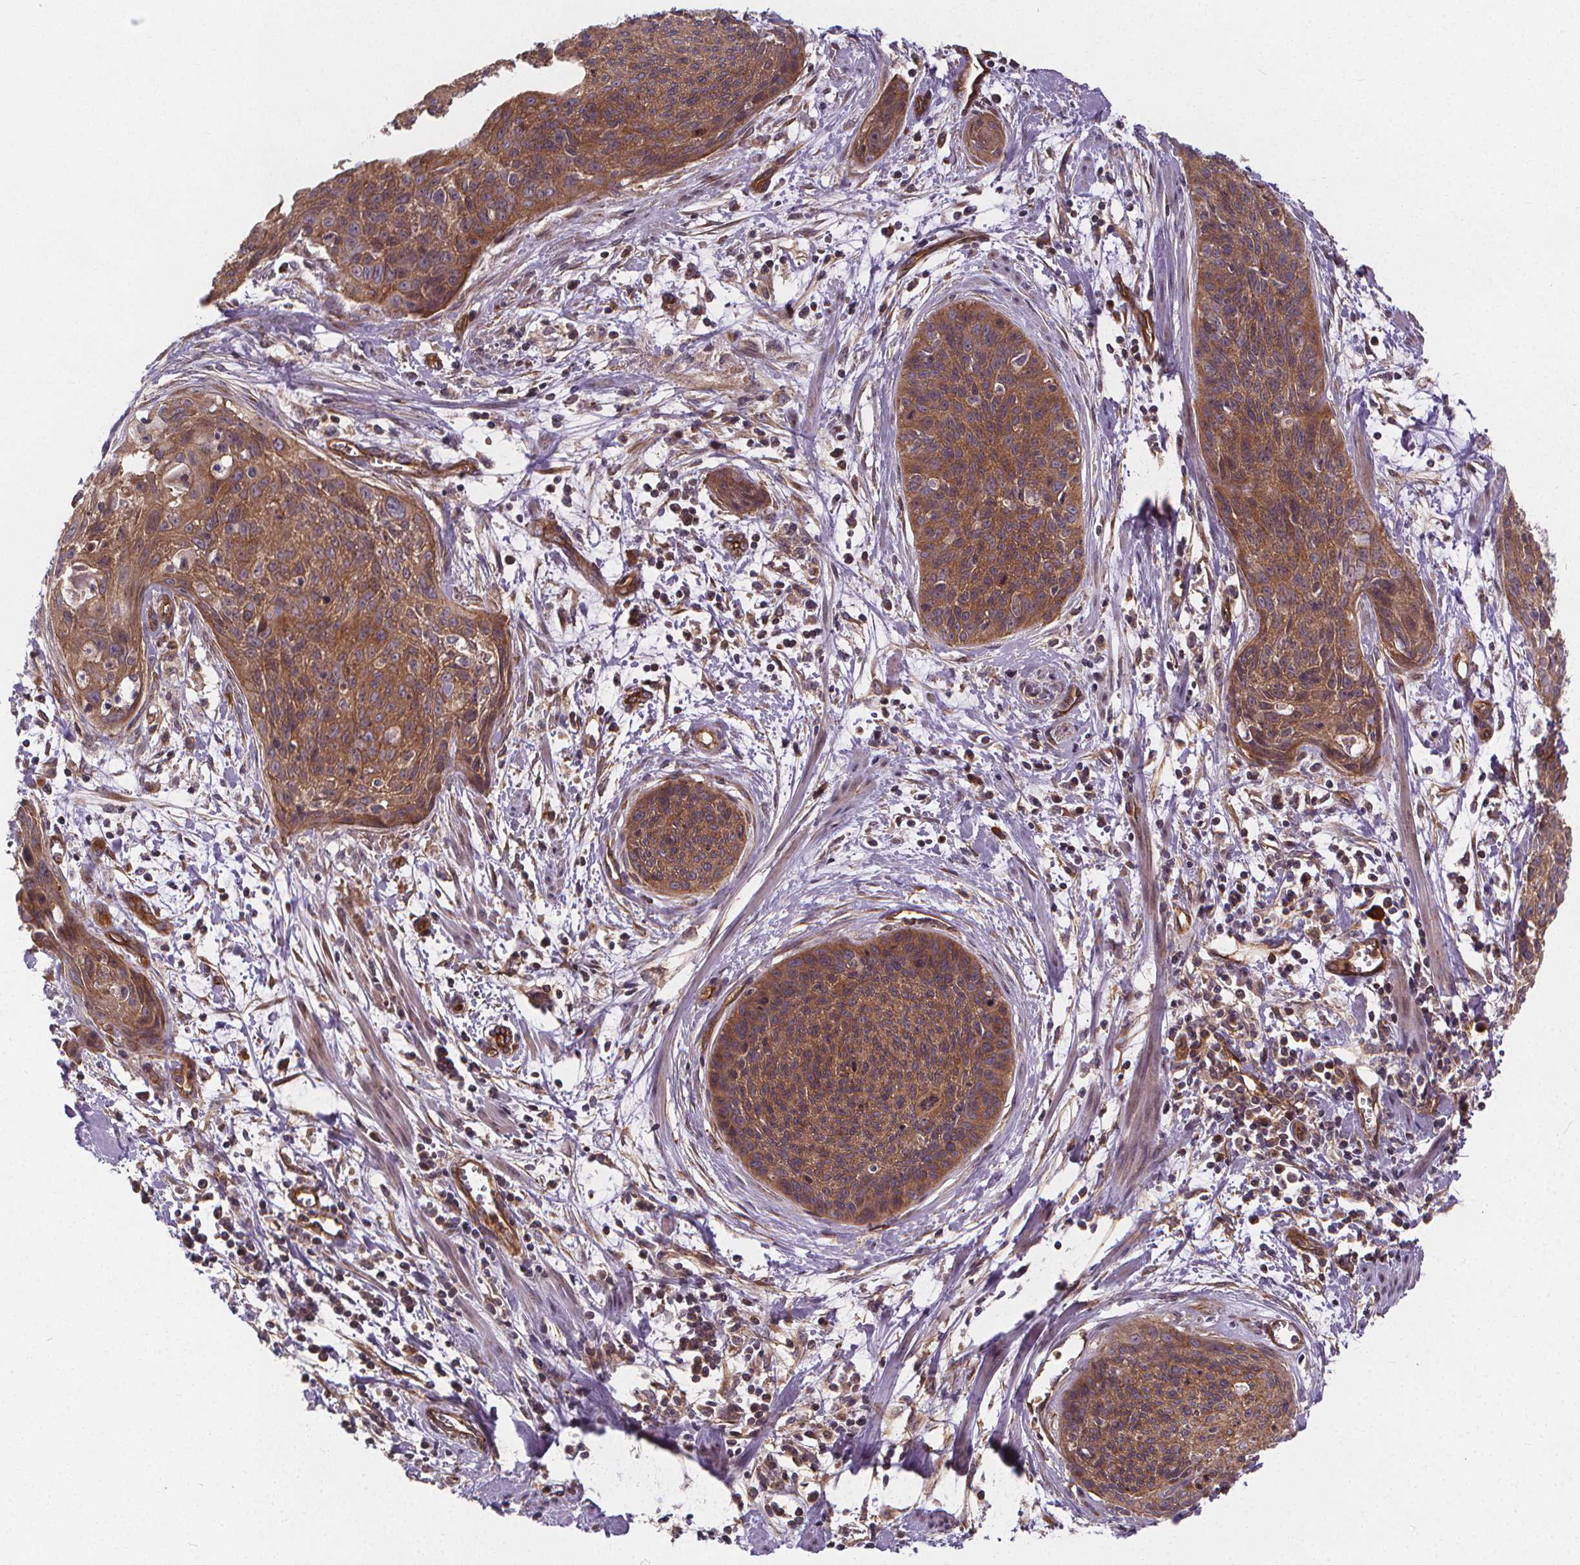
{"staining": {"intensity": "moderate", "quantity": ">75%", "location": "cytoplasmic/membranous"}, "tissue": "cervical cancer", "cell_type": "Tumor cells", "image_type": "cancer", "snomed": [{"axis": "morphology", "description": "Squamous cell carcinoma, NOS"}, {"axis": "topography", "description": "Cervix"}], "caption": "An IHC micrograph of neoplastic tissue is shown. Protein staining in brown shows moderate cytoplasmic/membranous positivity in cervical cancer within tumor cells.", "gene": "CLINT1", "patient": {"sex": "female", "age": 55}}